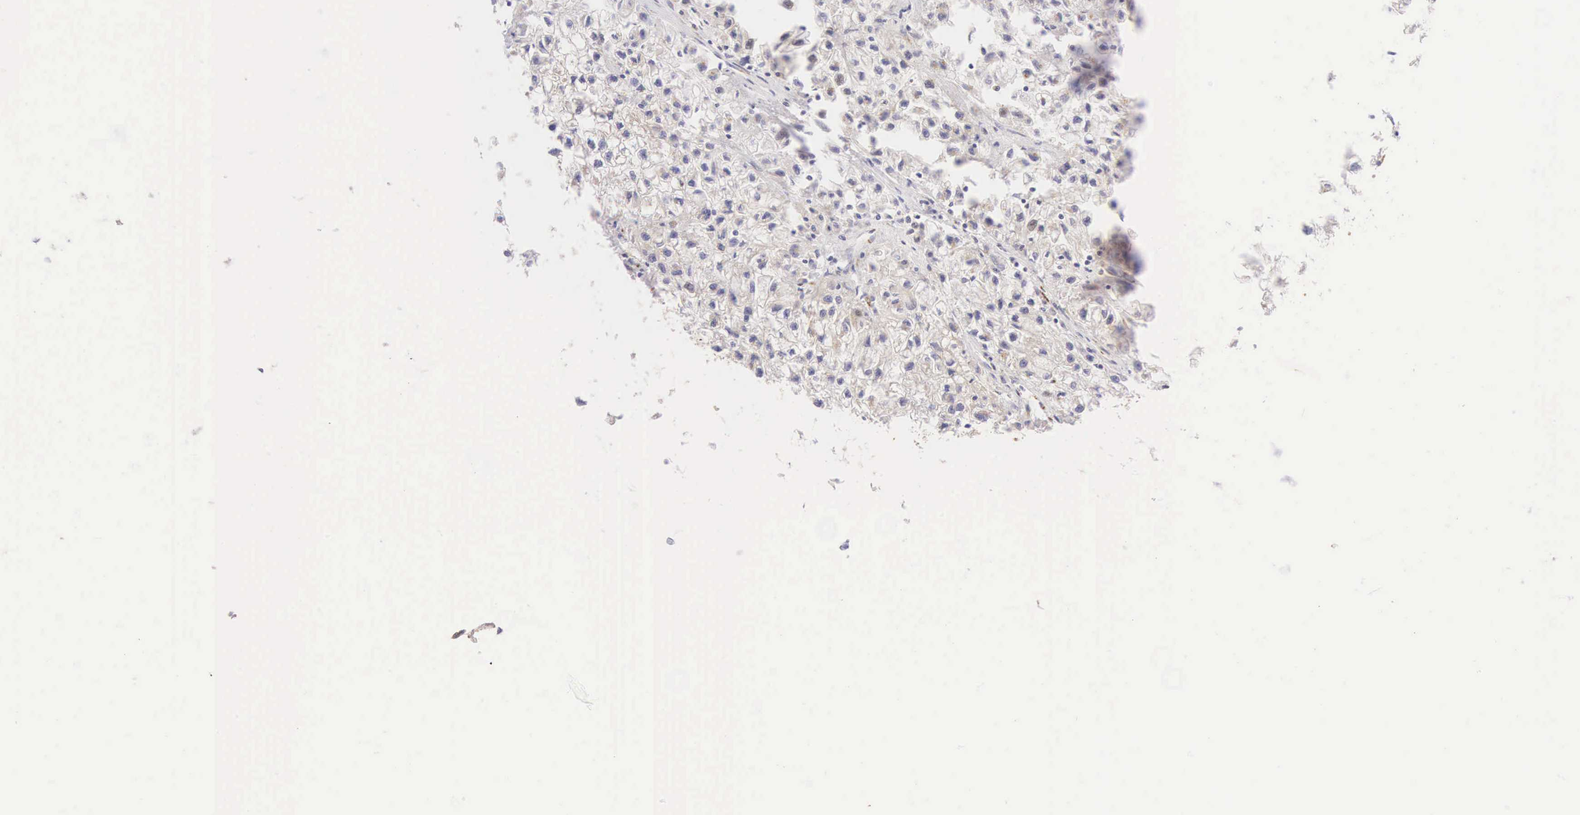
{"staining": {"intensity": "weak", "quantity": "25%-75%", "location": "cytoplasmic/membranous"}, "tissue": "renal cancer", "cell_type": "Tumor cells", "image_type": "cancer", "snomed": [{"axis": "morphology", "description": "Adenocarcinoma, NOS"}, {"axis": "topography", "description": "Kidney"}], "caption": "The immunohistochemical stain highlights weak cytoplasmic/membranous staining in tumor cells of renal cancer (adenocarcinoma) tissue.", "gene": "CD99", "patient": {"sex": "male", "age": 59}}